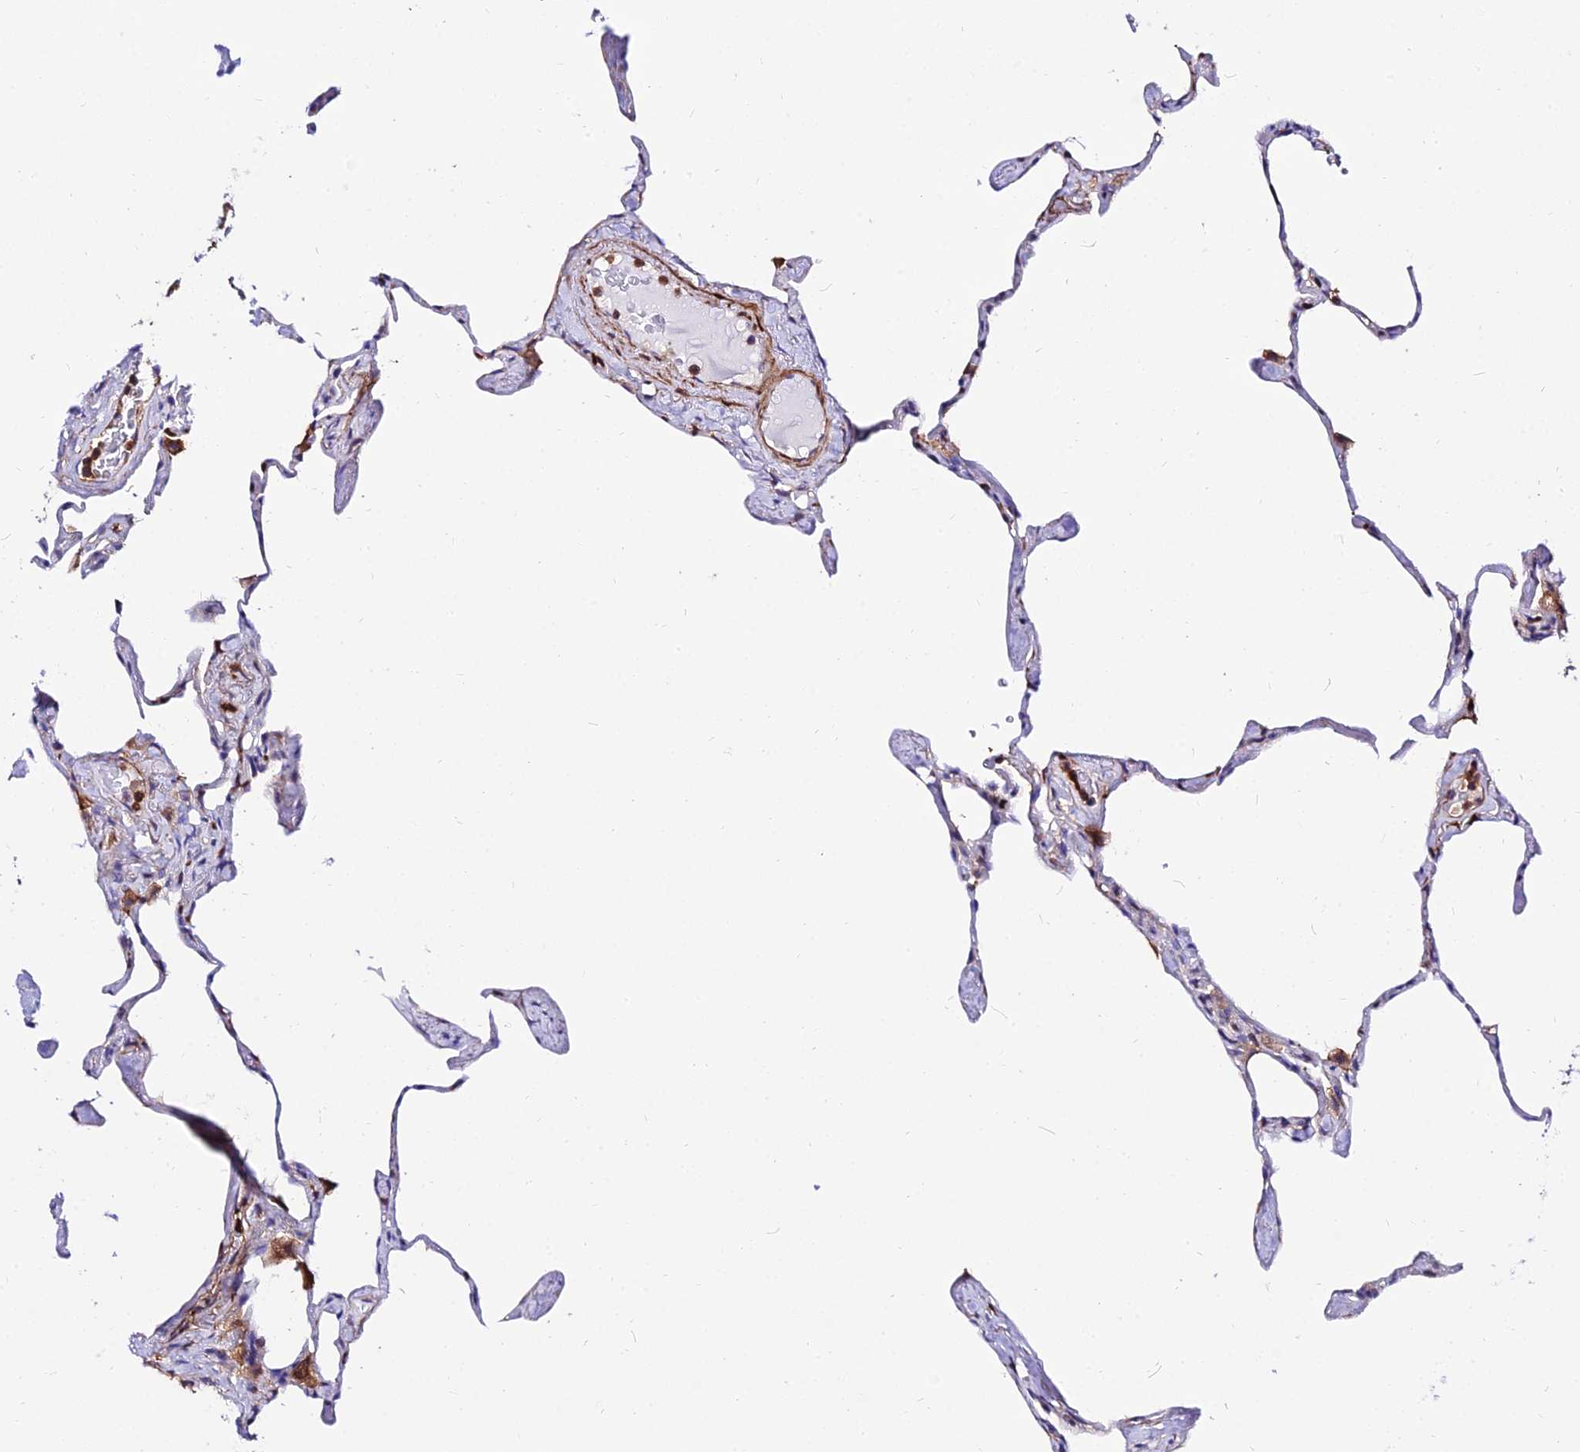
{"staining": {"intensity": "negative", "quantity": "none", "location": "none"}, "tissue": "lung", "cell_type": "Alveolar cells", "image_type": "normal", "snomed": [{"axis": "morphology", "description": "Normal tissue, NOS"}, {"axis": "topography", "description": "Lung"}], "caption": "A high-resolution micrograph shows immunohistochemistry (IHC) staining of unremarkable lung, which reveals no significant expression in alveolar cells.", "gene": "CSRP1", "patient": {"sex": "male", "age": 65}}